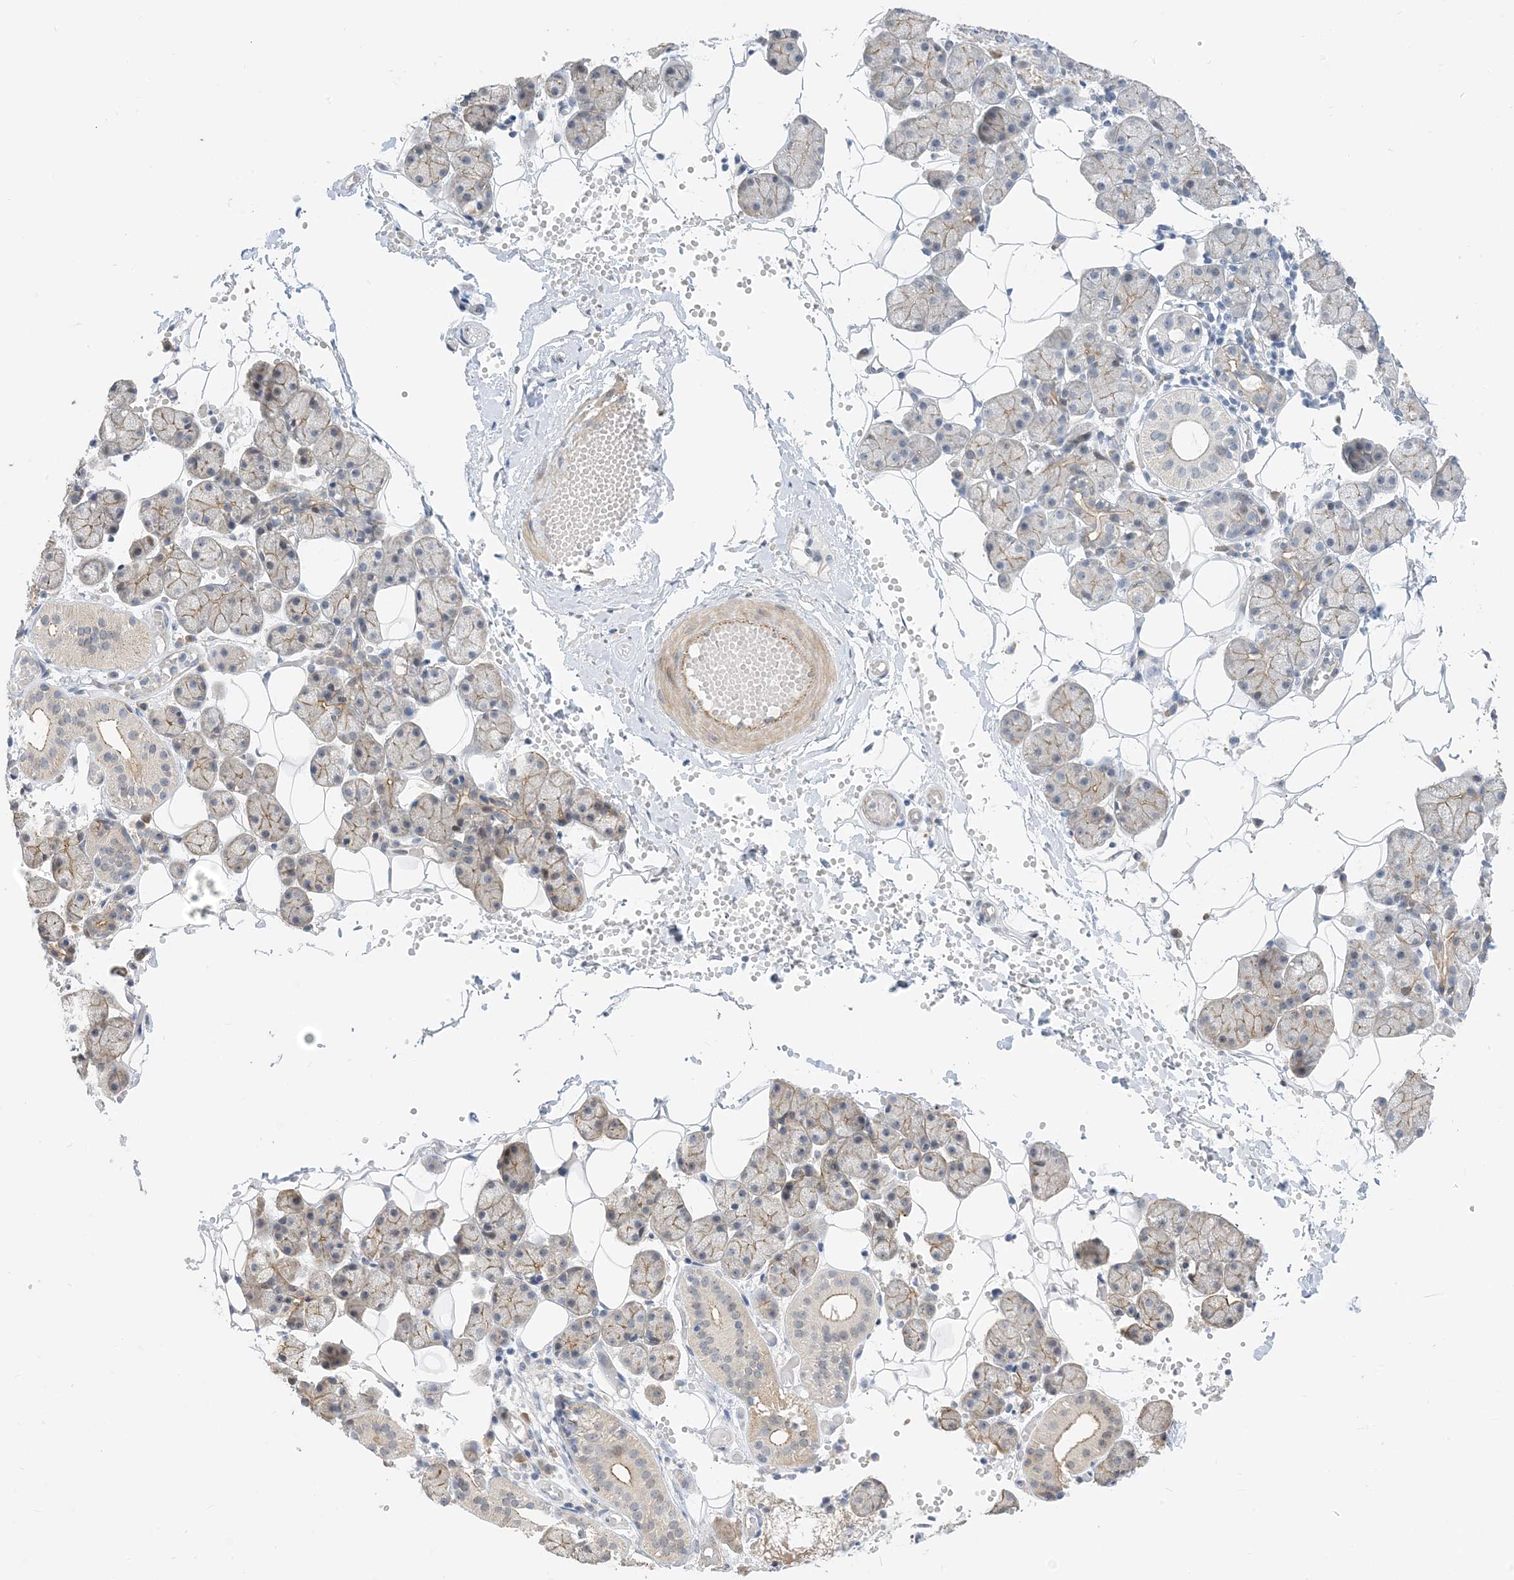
{"staining": {"intensity": "moderate", "quantity": "25%-75%", "location": "cytoplasmic/membranous"}, "tissue": "salivary gland", "cell_type": "Glandular cells", "image_type": "normal", "snomed": [{"axis": "morphology", "description": "Normal tissue, NOS"}, {"axis": "topography", "description": "Salivary gland"}], "caption": "DAB (3,3'-diaminobenzidine) immunohistochemical staining of normal human salivary gland reveals moderate cytoplasmic/membranous protein expression in approximately 25%-75% of glandular cells.", "gene": "IL36B", "patient": {"sex": "female", "age": 33}}